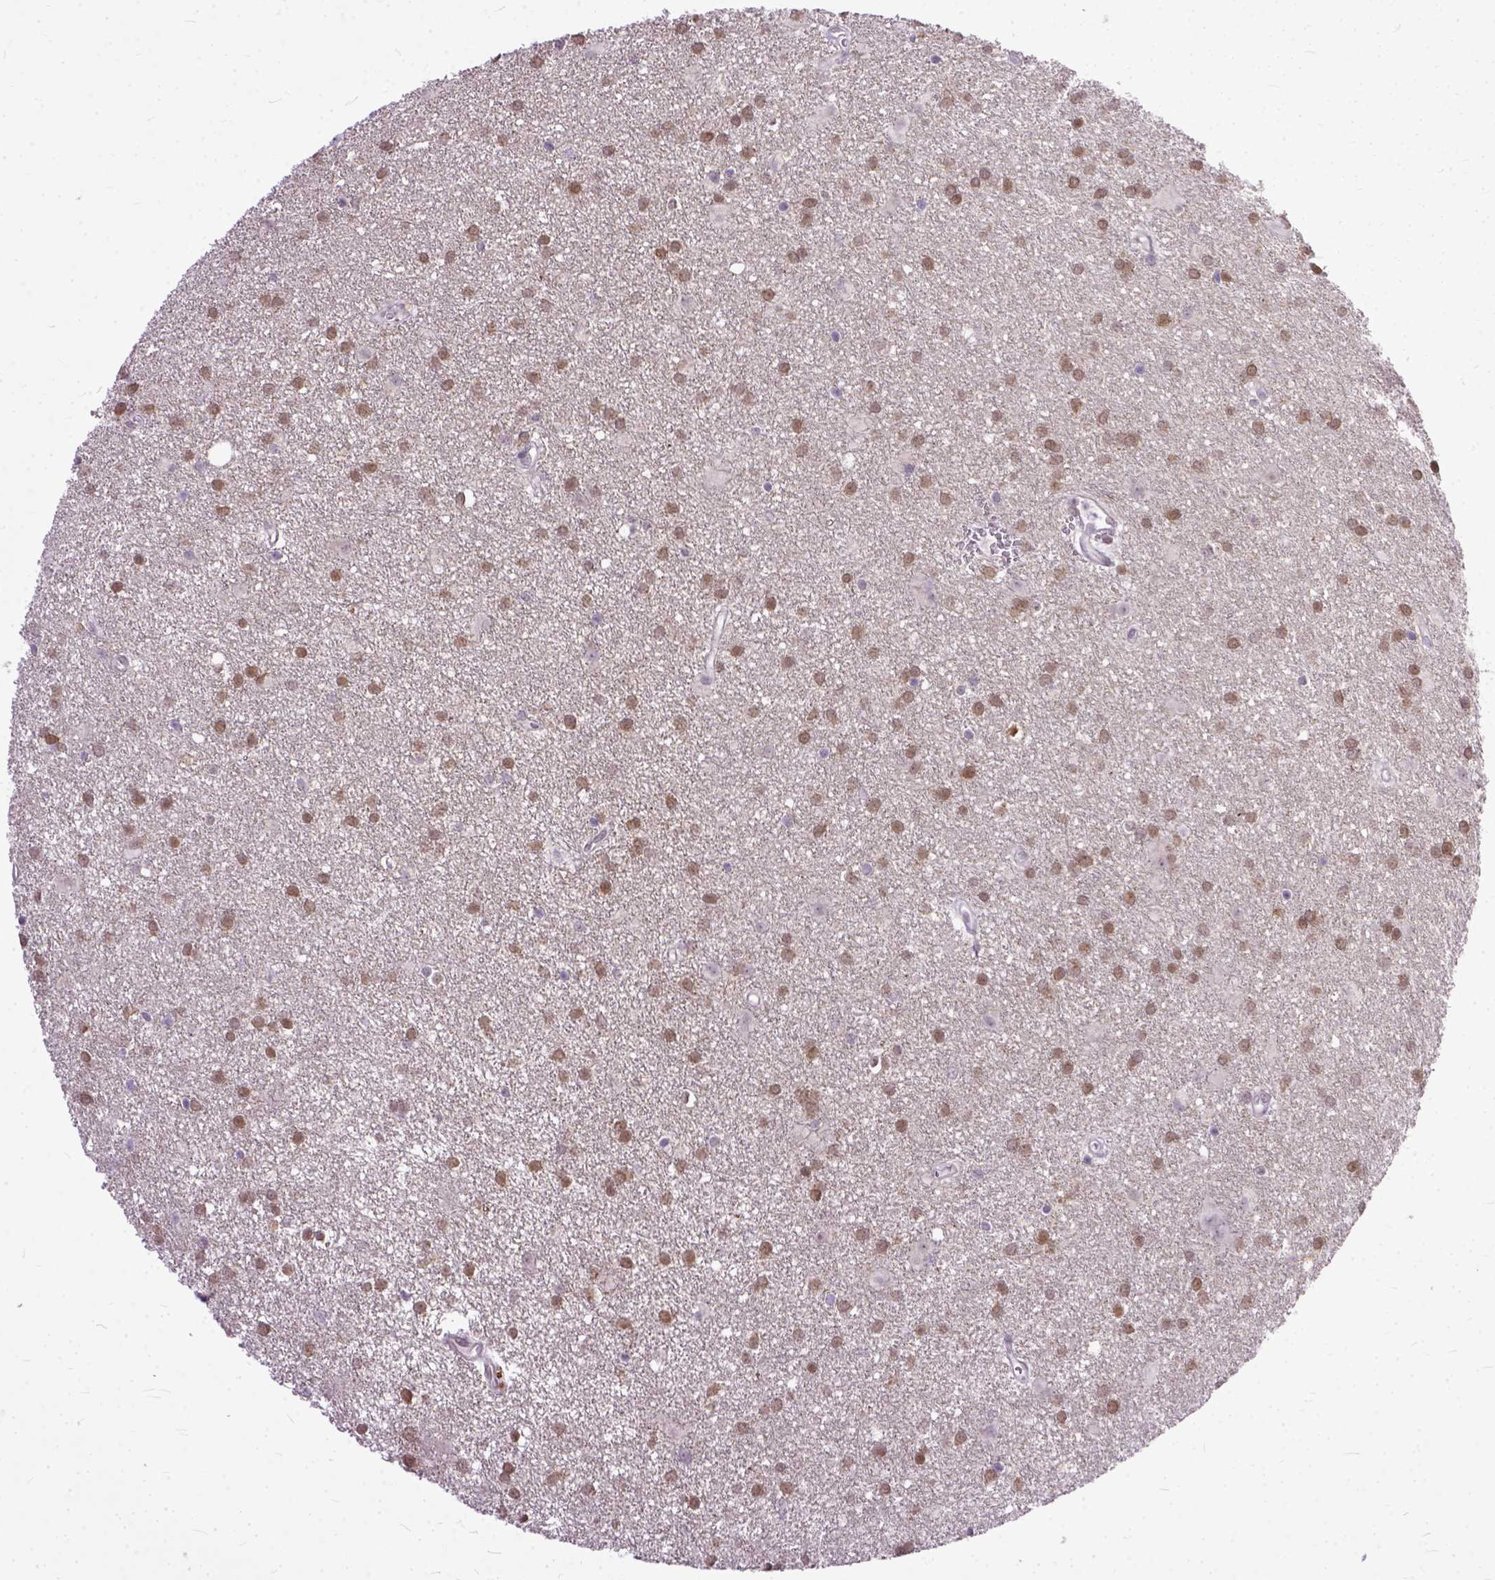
{"staining": {"intensity": "moderate", "quantity": ">75%", "location": "nuclear"}, "tissue": "glioma", "cell_type": "Tumor cells", "image_type": "cancer", "snomed": [{"axis": "morphology", "description": "Glioma, malignant, Low grade"}, {"axis": "topography", "description": "Brain"}], "caption": "Glioma tissue demonstrates moderate nuclear positivity in about >75% of tumor cells", "gene": "TCEAL7", "patient": {"sex": "male", "age": 58}}